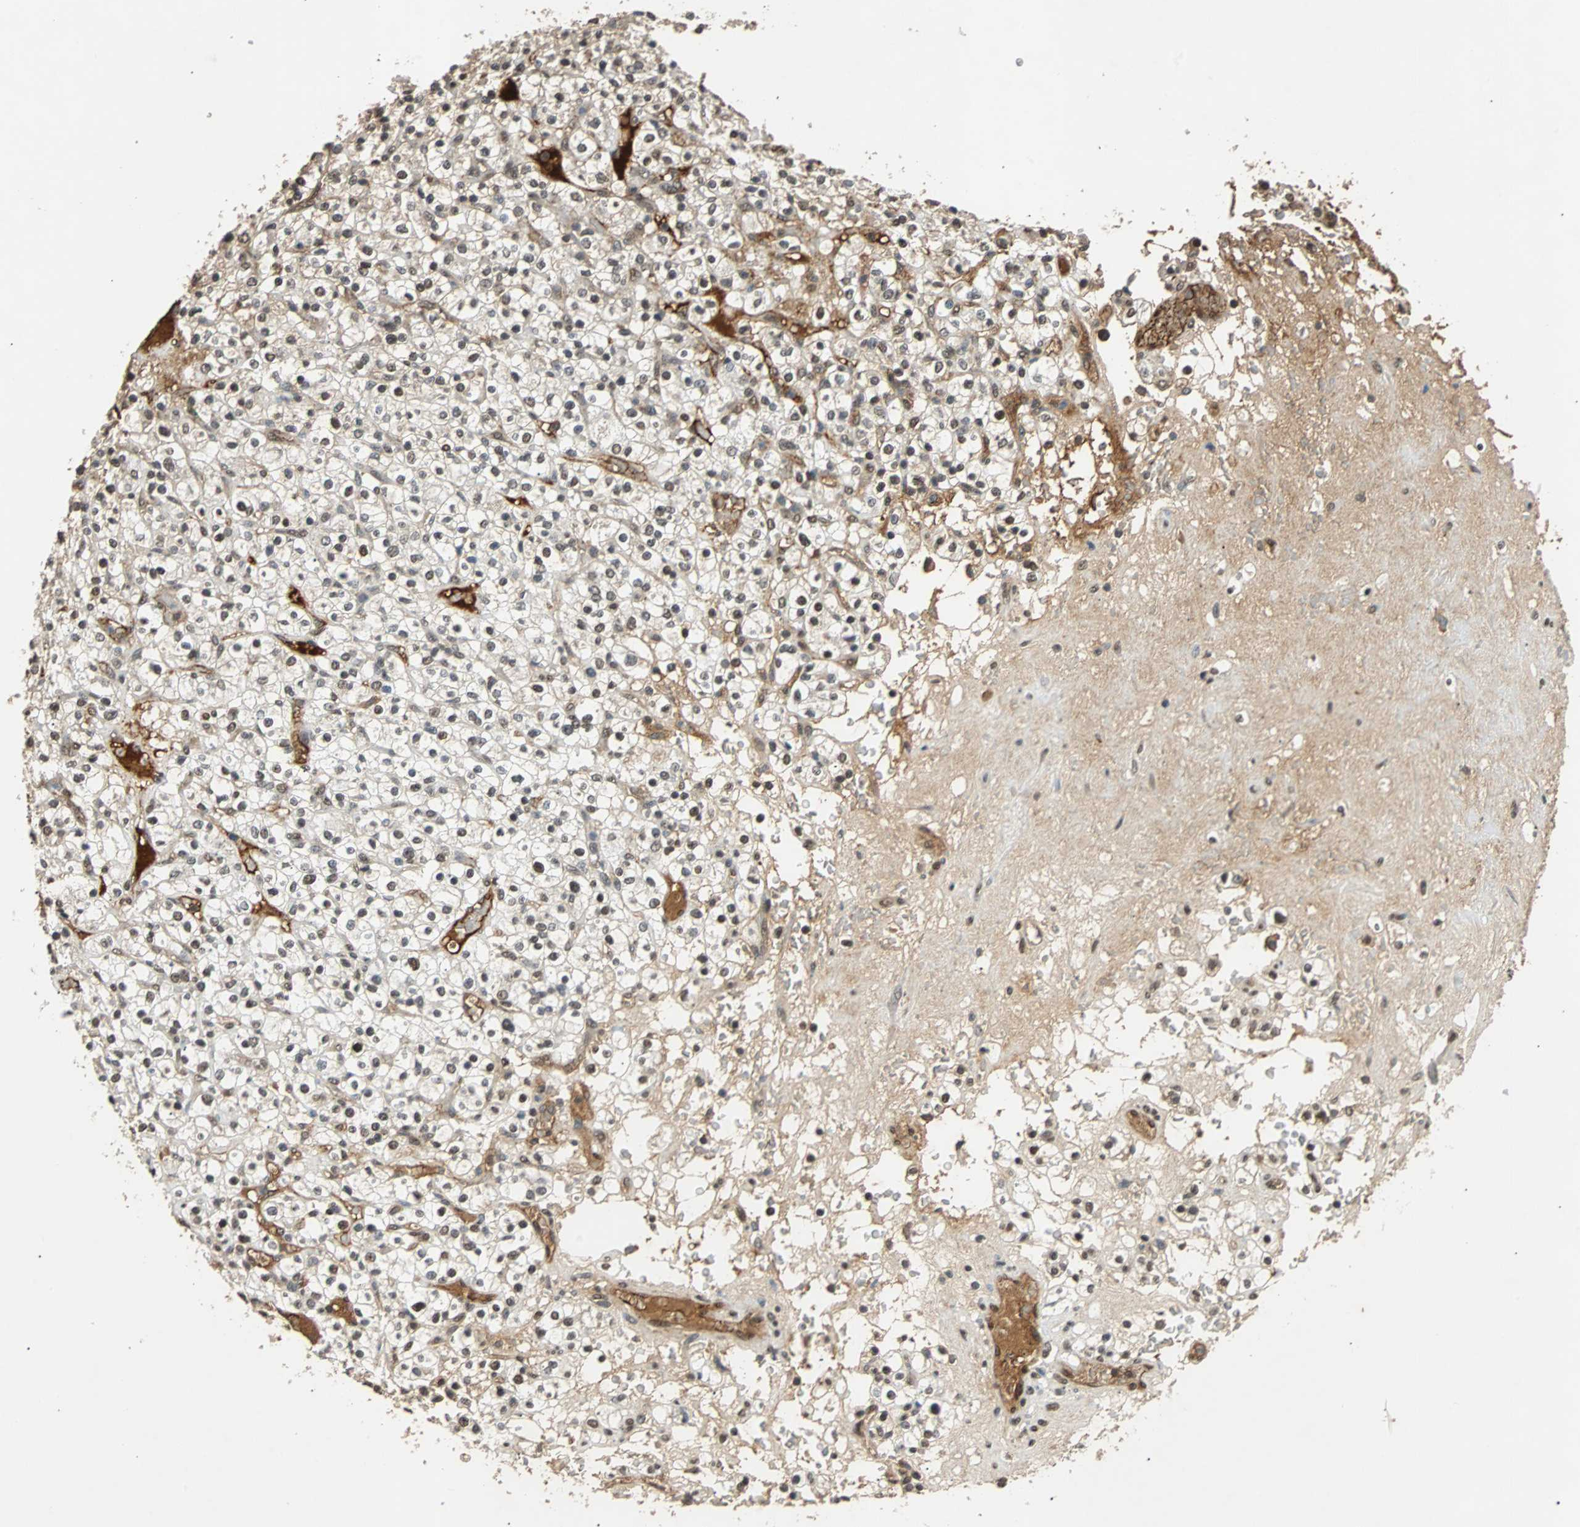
{"staining": {"intensity": "moderate", "quantity": ">75%", "location": "nuclear"}, "tissue": "renal cancer", "cell_type": "Tumor cells", "image_type": "cancer", "snomed": [{"axis": "morphology", "description": "Normal tissue, NOS"}, {"axis": "morphology", "description": "Adenocarcinoma, NOS"}, {"axis": "topography", "description": "Kidney"}], "caption": "Renal cancer (adenocarcinoma) stained for a protein (brown) exhibits moderate nuclear positive positivity in approximately >75% of tumor cells.", "gene": "PHC1", "patient": {"sex": "female", "age": 72}}